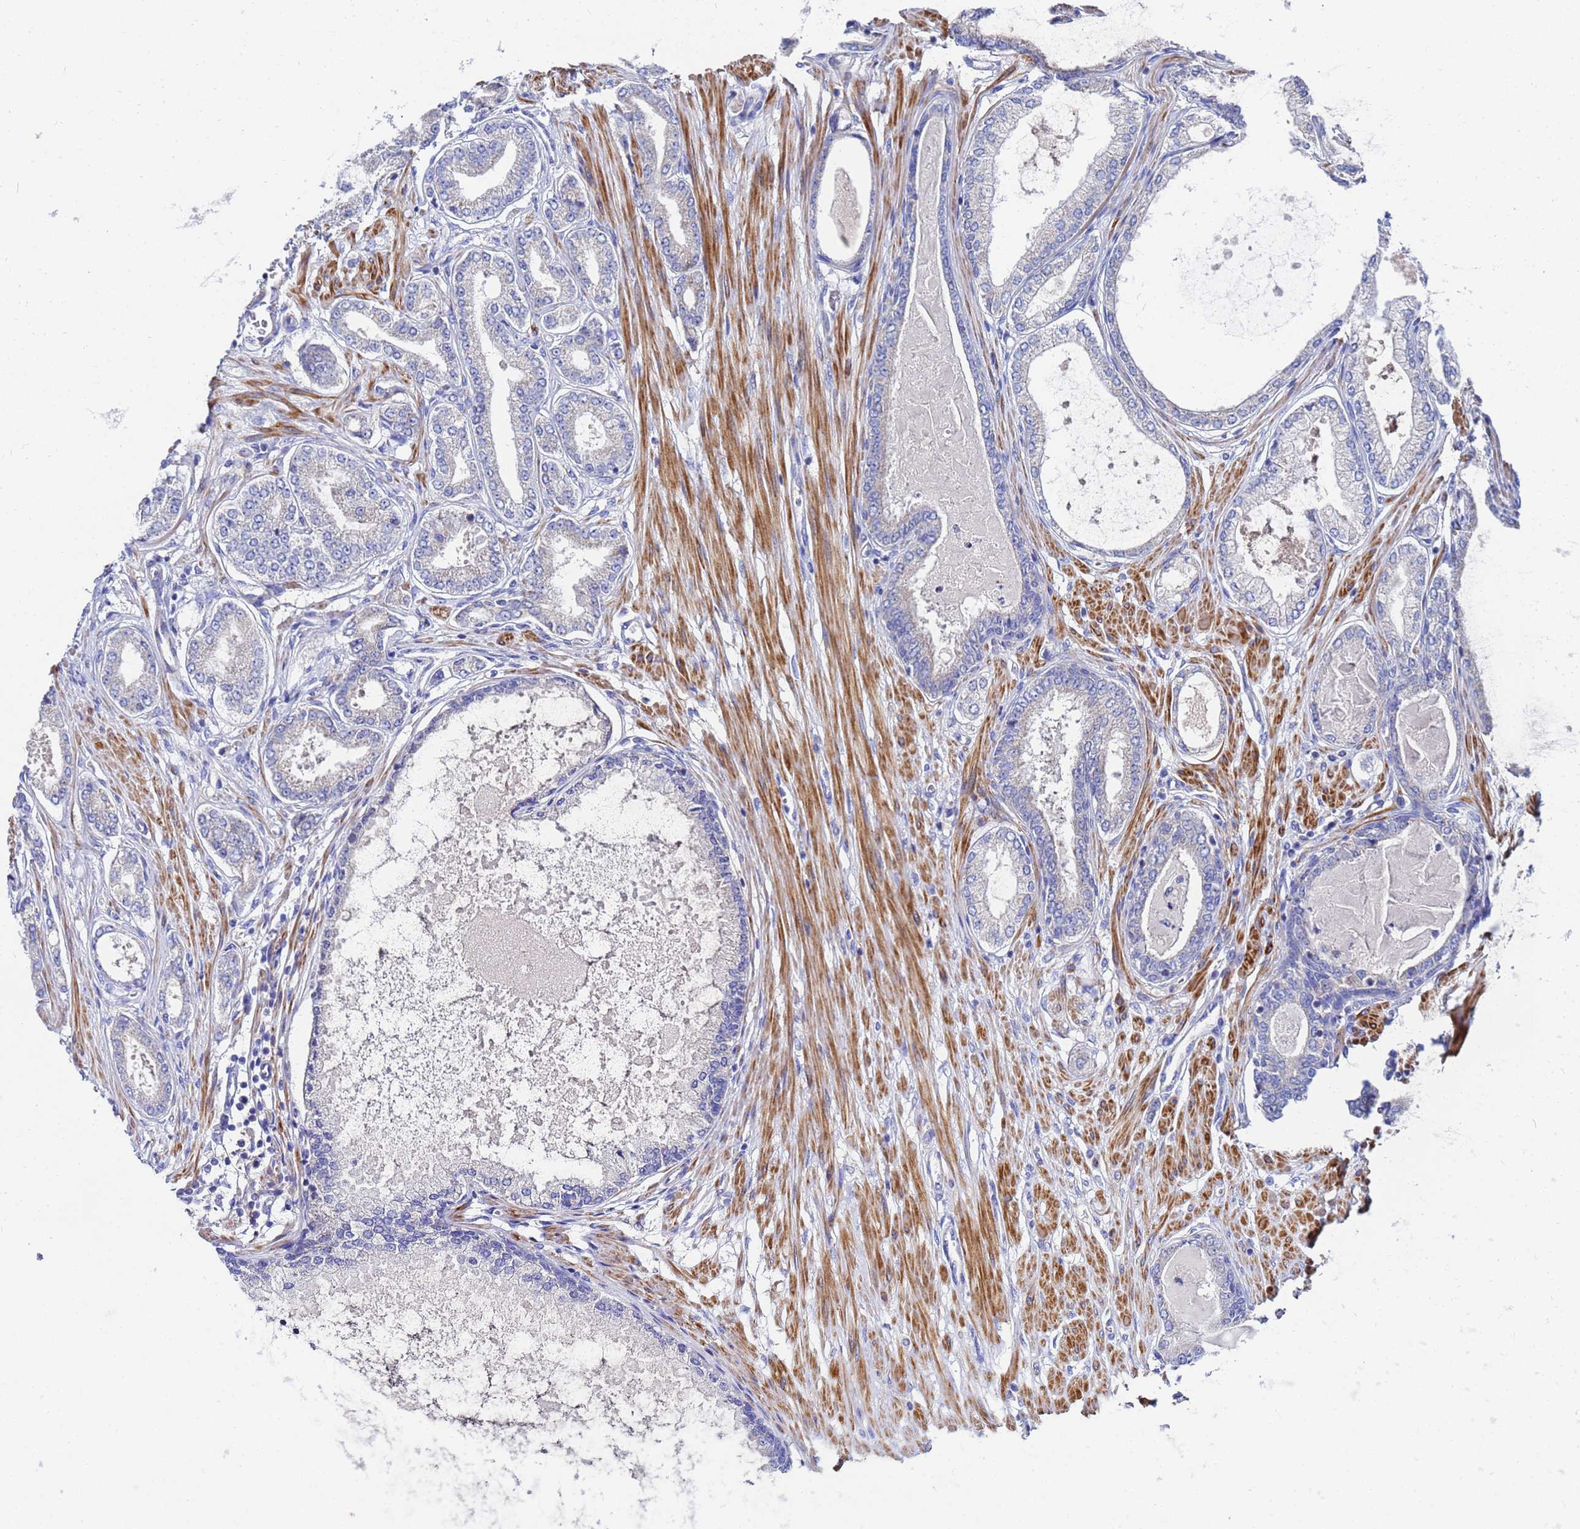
{"staining": {"intensity": "negative", "quantity": "none", "location": "none"}, "tissue": "prostate cancer", "cell_type": "Tumor cells", "image_type": "cancer", "snomed": [{"axis": "morphology", "description": "Adenocarcinoma, Low grade"}, {"axis": "topography", "description": "Prostate"}], "caption": "This is a micrograph of IHC staining of prostate cancer, which shows no staining in tumor cells. The staining was performed using DAB (3,3'-diaminobenzidine) to visualize the protein expression in brown, while the nuclei were stained in blue with hematoxylin (Magnification: 20x).", "gene": "FAHD2A", "patient": {"sex": "male", "age": 63}}